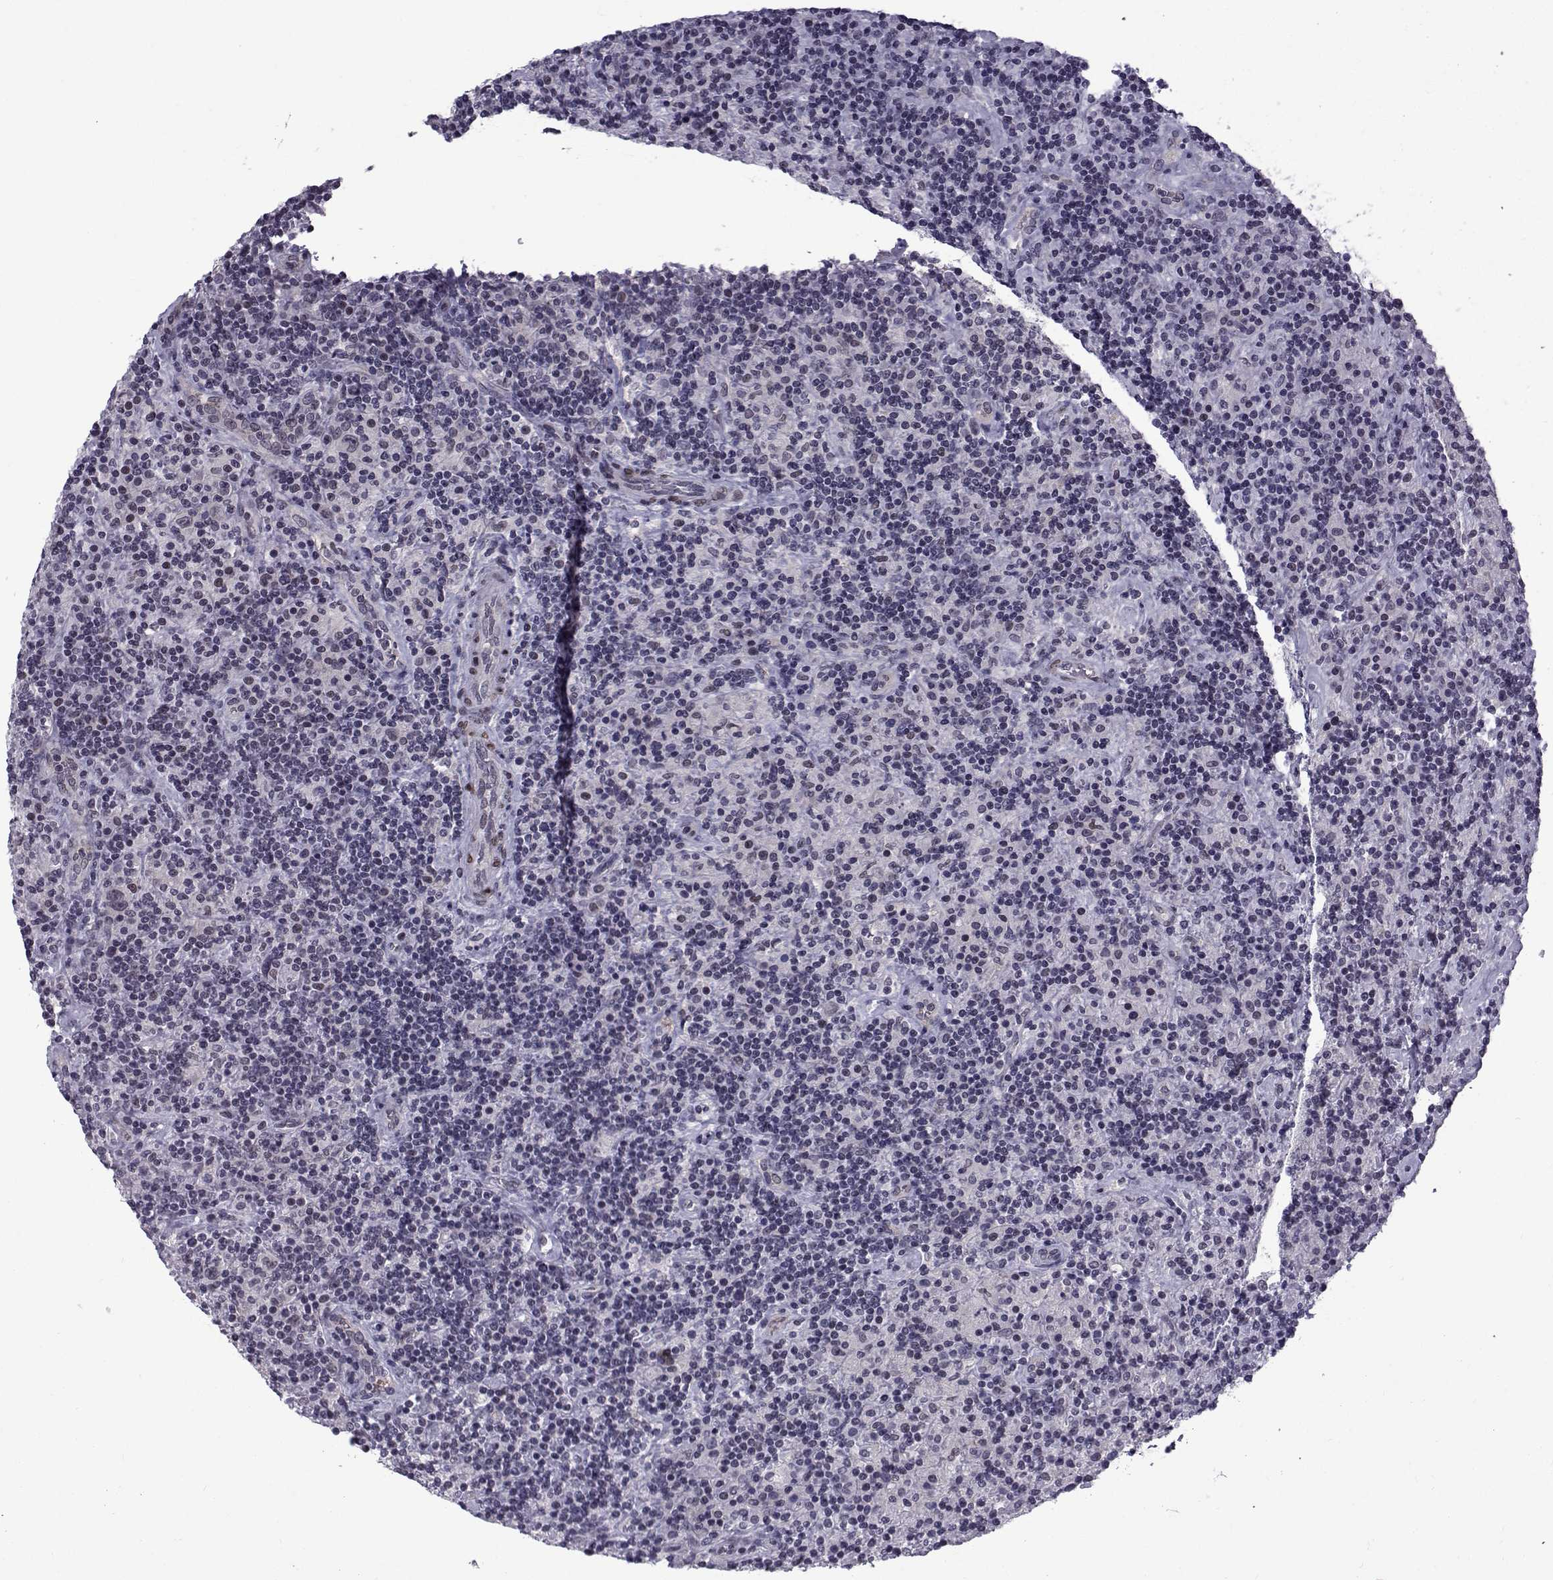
{"staining": {"intensity": "negative", "quantity": "none", "location": "none"}, "tissue": "lymphoma", "cell_type": "Tumor cells", "image_type": "cancer", "snomed": [{"axis": "morphology", "description": "Hodgkin's disease, NOS"}, {"axis": "topography", "description": "Lymph node"}], "caption": "There is no significant expression in tumor cells of lymphoma.", "gene": "RBM24", "patient": {"sex": "male", "age": 70}}